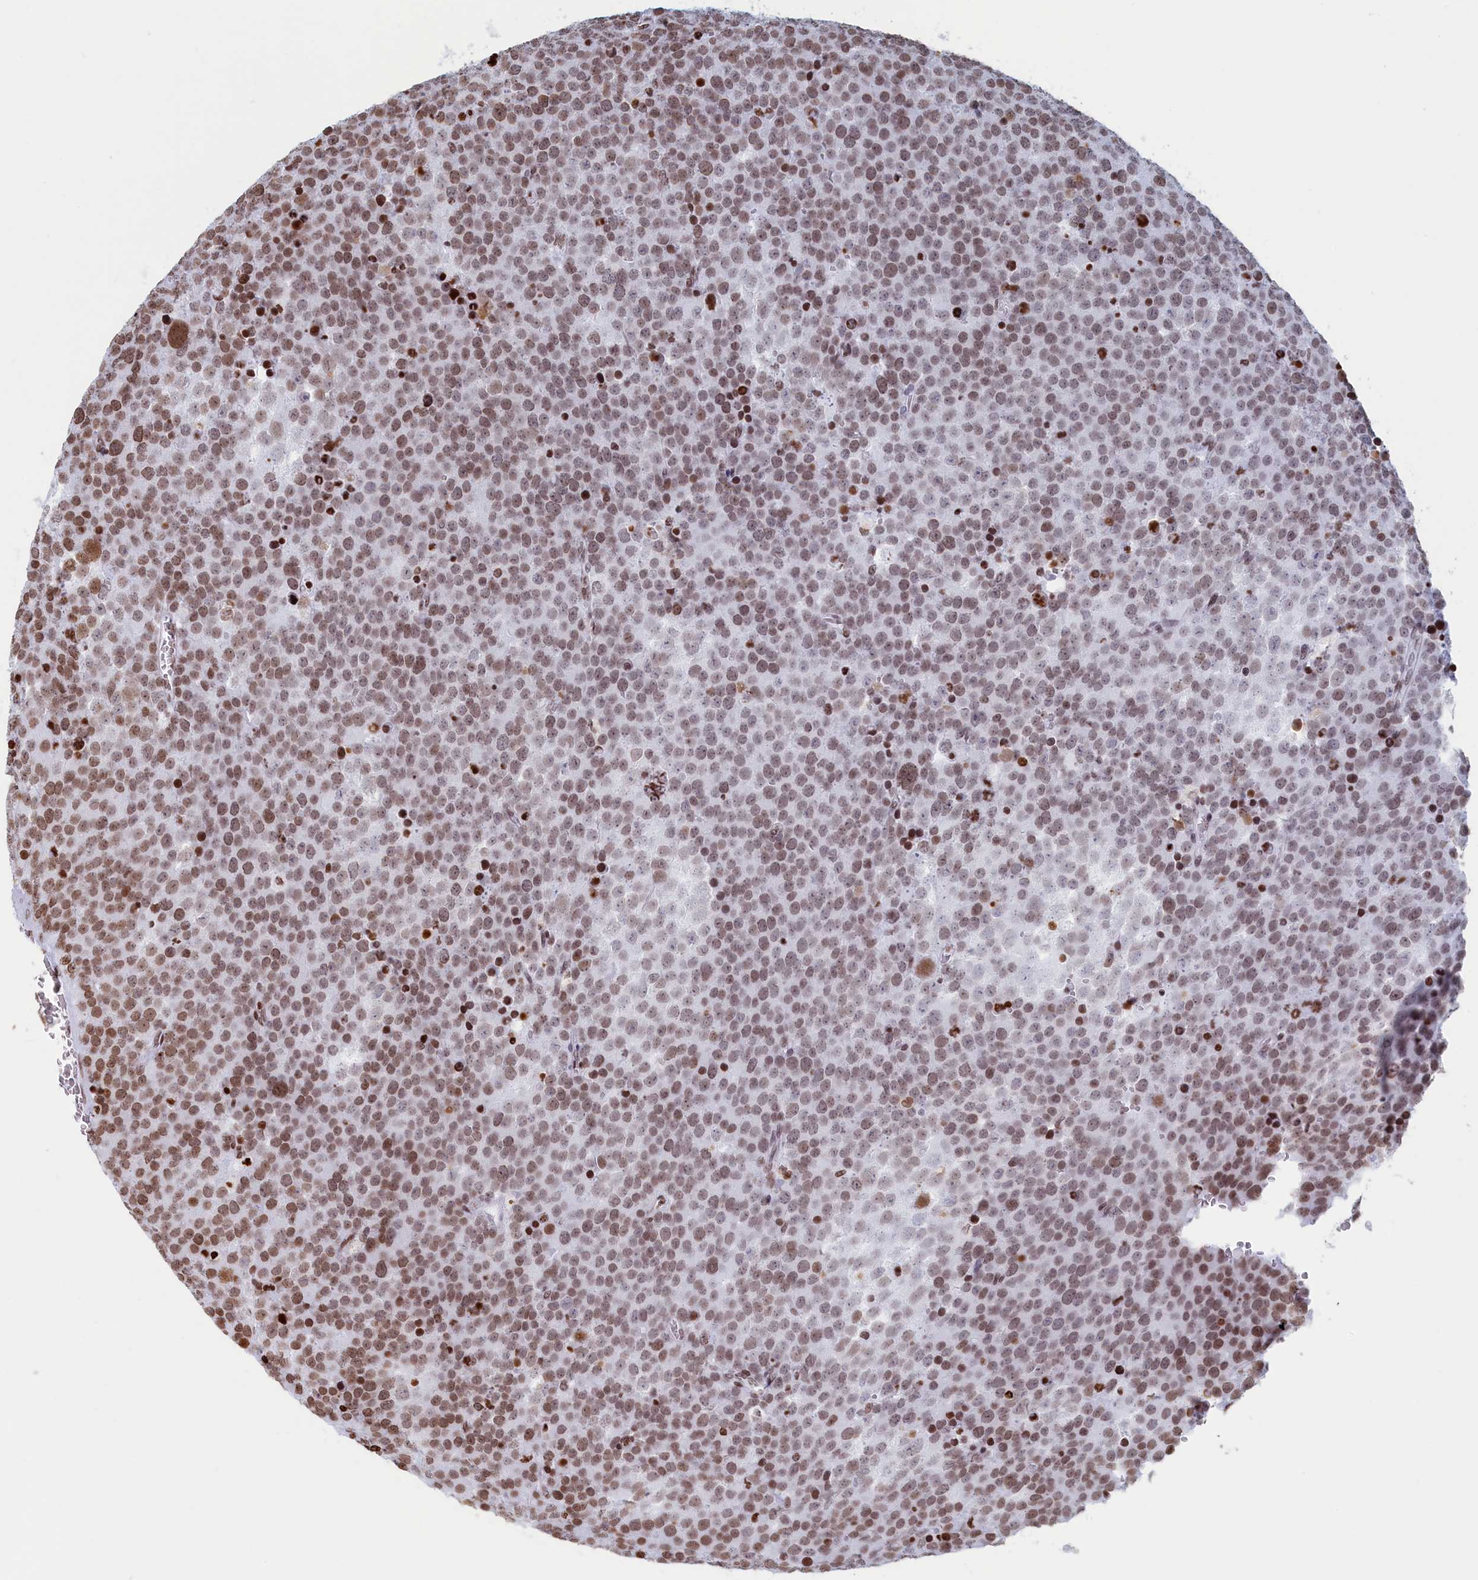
{"staining": {"intensity": "moderate", "quantity": ">75%", "location": "nuclear"}, "tissue": "testis cancer", "cell_type": "Tumor cells", "image_type": "cancer", "snomed": [{"axis": "morphology", "description": "Seminoma, NOS"}, {"axis": "topography", "description": "Testis"}], "caption": "Human testis cancer (seminoma) stained with a brown dye reveals moderate nuclear positive positivity in approximately >75% of tumor cells.", "gene": "APOBEC3A", "patient": {"sex": "male", "age": 71}}